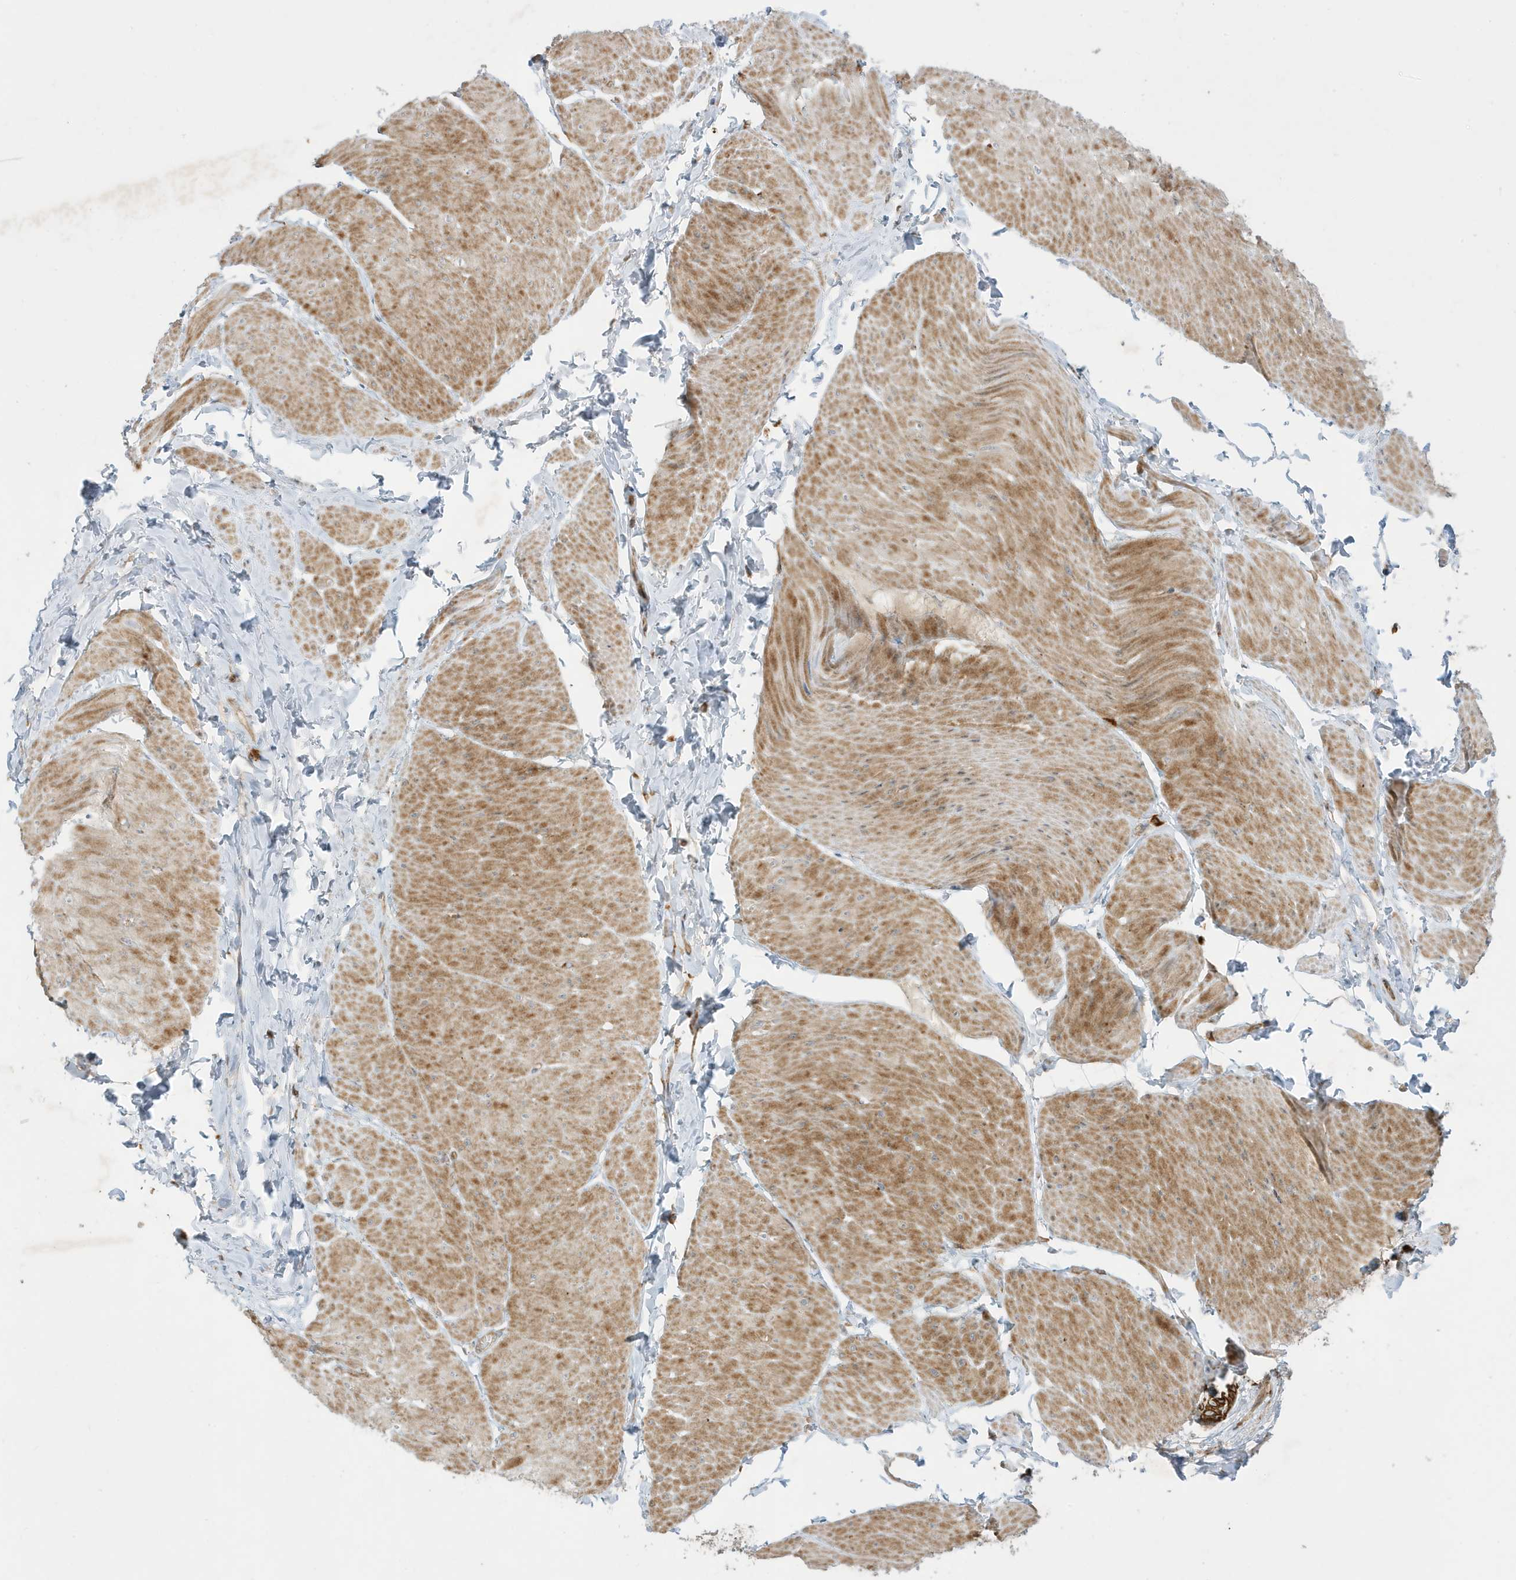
{"staining": {"intensity": "moderate", "quantity": ">75%", "location": "cytoplasmic/membranous"}, "tissue": "smooth muscle", "cell_type": "Smooth muscle cells", "image_type": "normal", "snomed": [{"axis": "morphology", "description": "Urothelial carcinoma, High grade"}, {"axis": "topography", "description": "Urinary bladder"}], "caption": "The photomicrograph reveals immunohistochemical staining of unremarkable smooth muscle. There is moderate cytoplasmic/membranous expression is identified in approximately >75% of smooth muscle cells. (Brightfield microscopy of DAB IHC at high magnification).", "gene": "IFT57", "patient": {"sex": "male", "age": 46}}